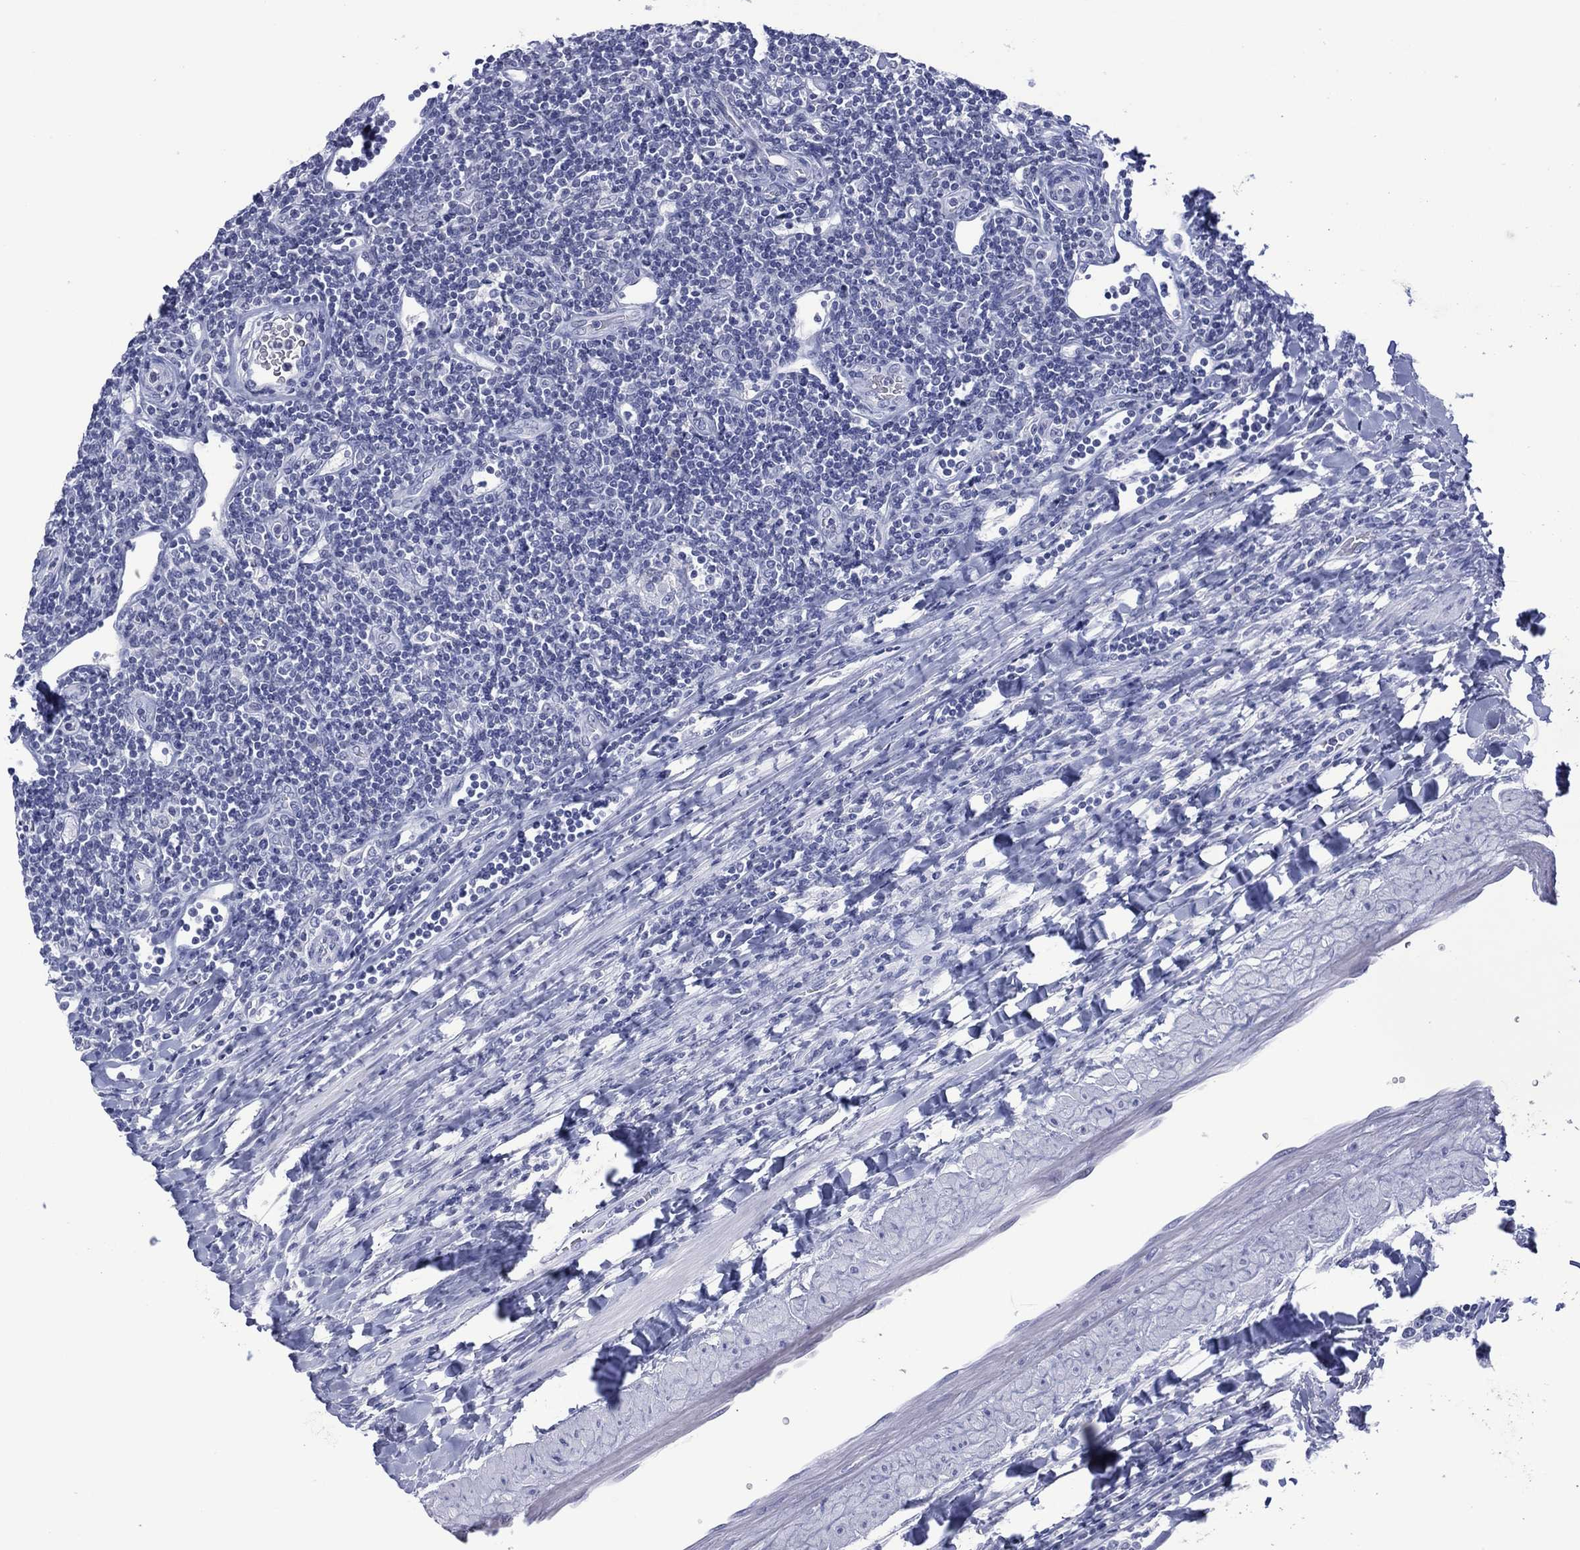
{"staining": {"intensity": "negative", "quantity": "none", "location": "none"}, "tissue": "lymphoma", "cell_type": "Tumor cells", "image_type": "cancer", "snomed": [{"axis": "morphology", "description": "Hodgkin's disease, NOS"}, {"axis": "topography", "description": "Lymph node"}], "caption": "This is an IHC micrograph of human Hodgkin's disease. There is no staining in tumor cells.", "gene": "UTF1", "patient": {"sex": "male", "age": 40}}